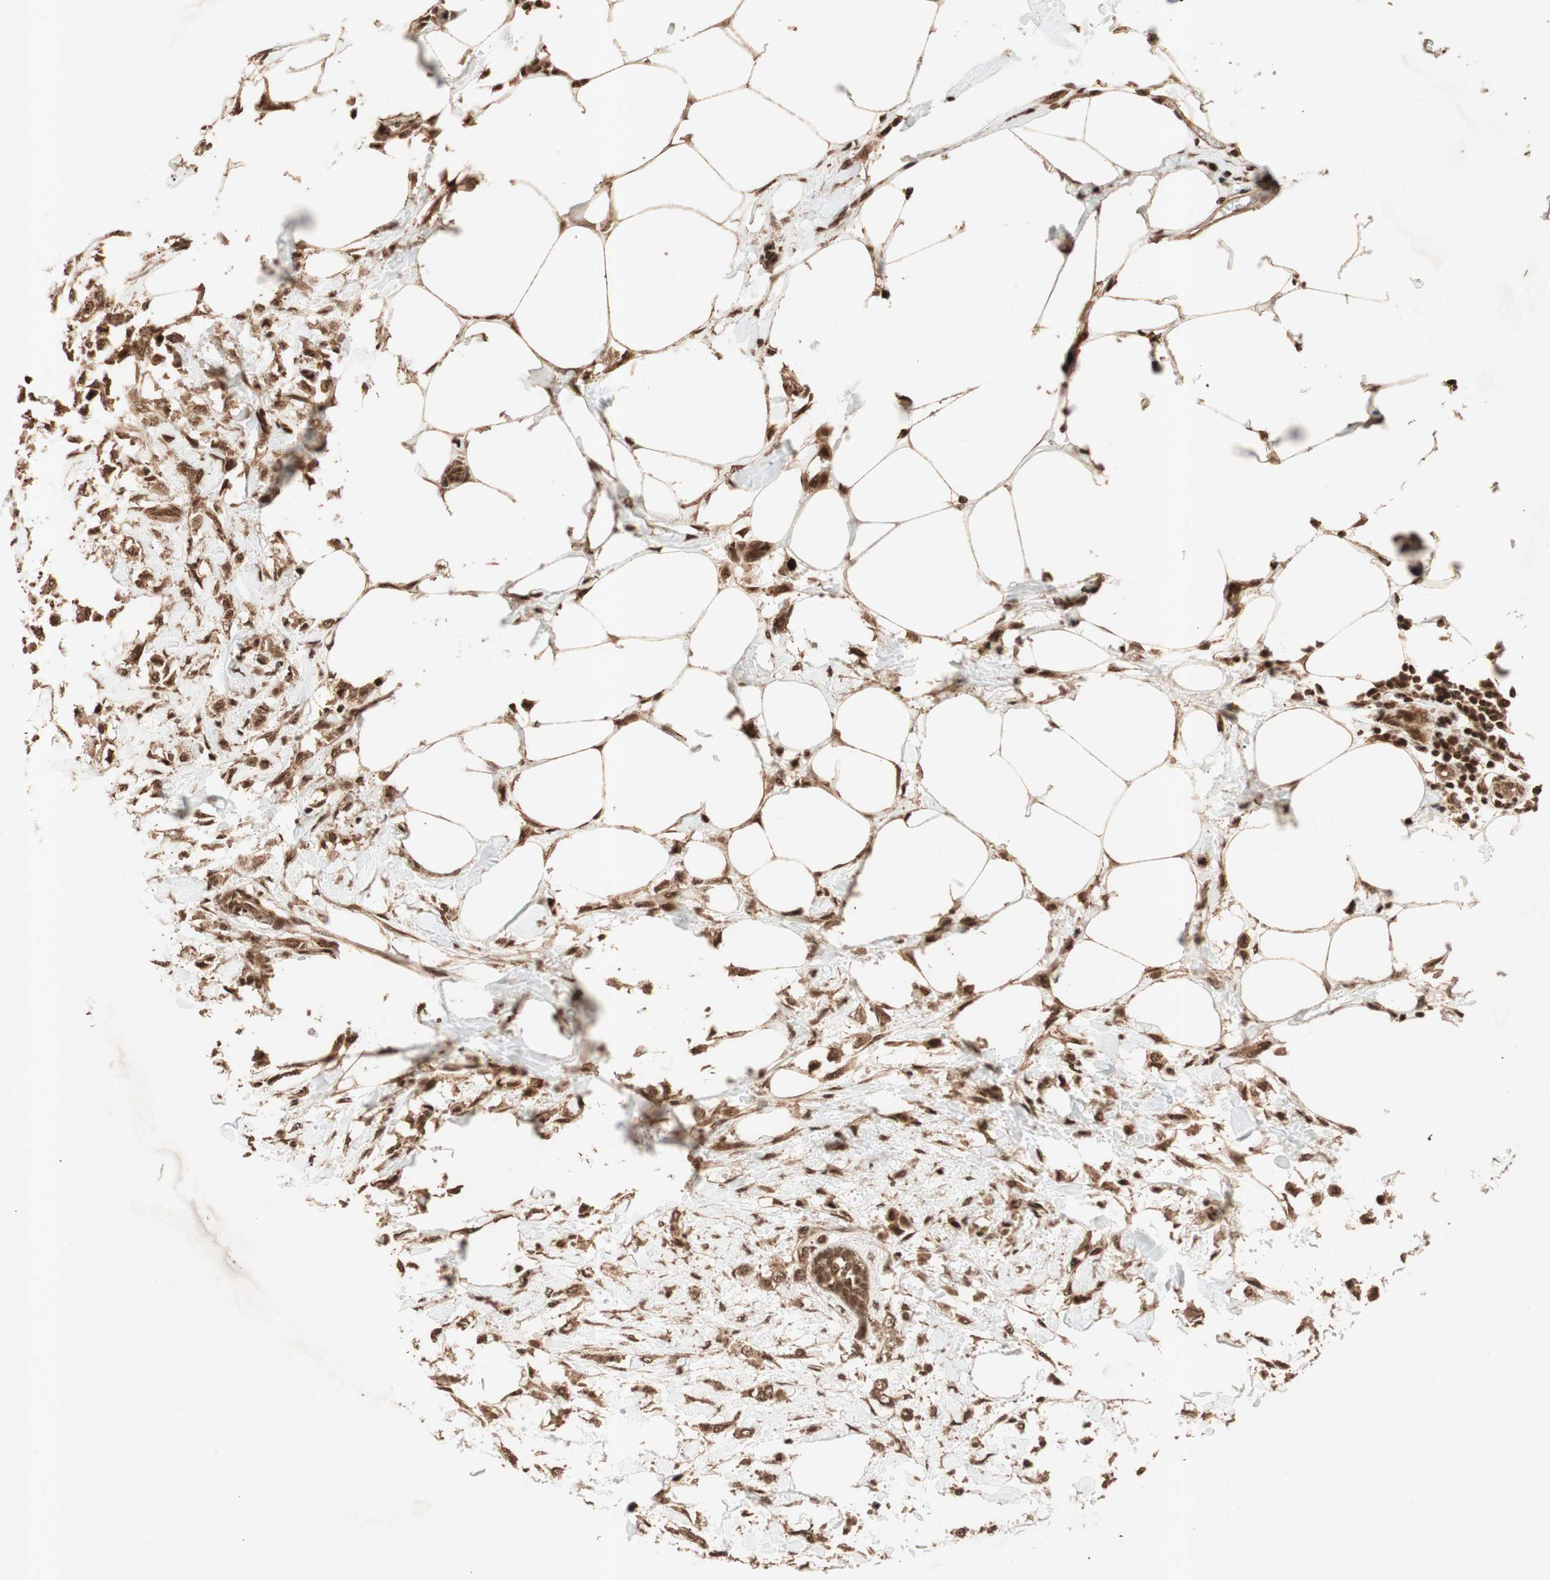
{"staining": {"intensity": "moderate", "quantity": ">75%", "location": "cytoplasmic/membranous,nuclear"}, "tissue": "breast cancer", "cell_type": "Tumor cells", "image_type": "cancer", "snomed": [{"axis": "morphology", "description": "Lobular carcinoma, in situ"}, {"axis": "morphology", "description": "Lobular carcinoma"}, {"axis": "topography", "description": "Breast"}], "caption": "Breast lobular carcinoma was stained to show a protein in brown. There is medium levels of moderate cytoplasmic/membranous and nuclear staining in about >75% of tumor cells.", "gene": "ALKBH5", "patient": {"sex": "female", "age": 41}}